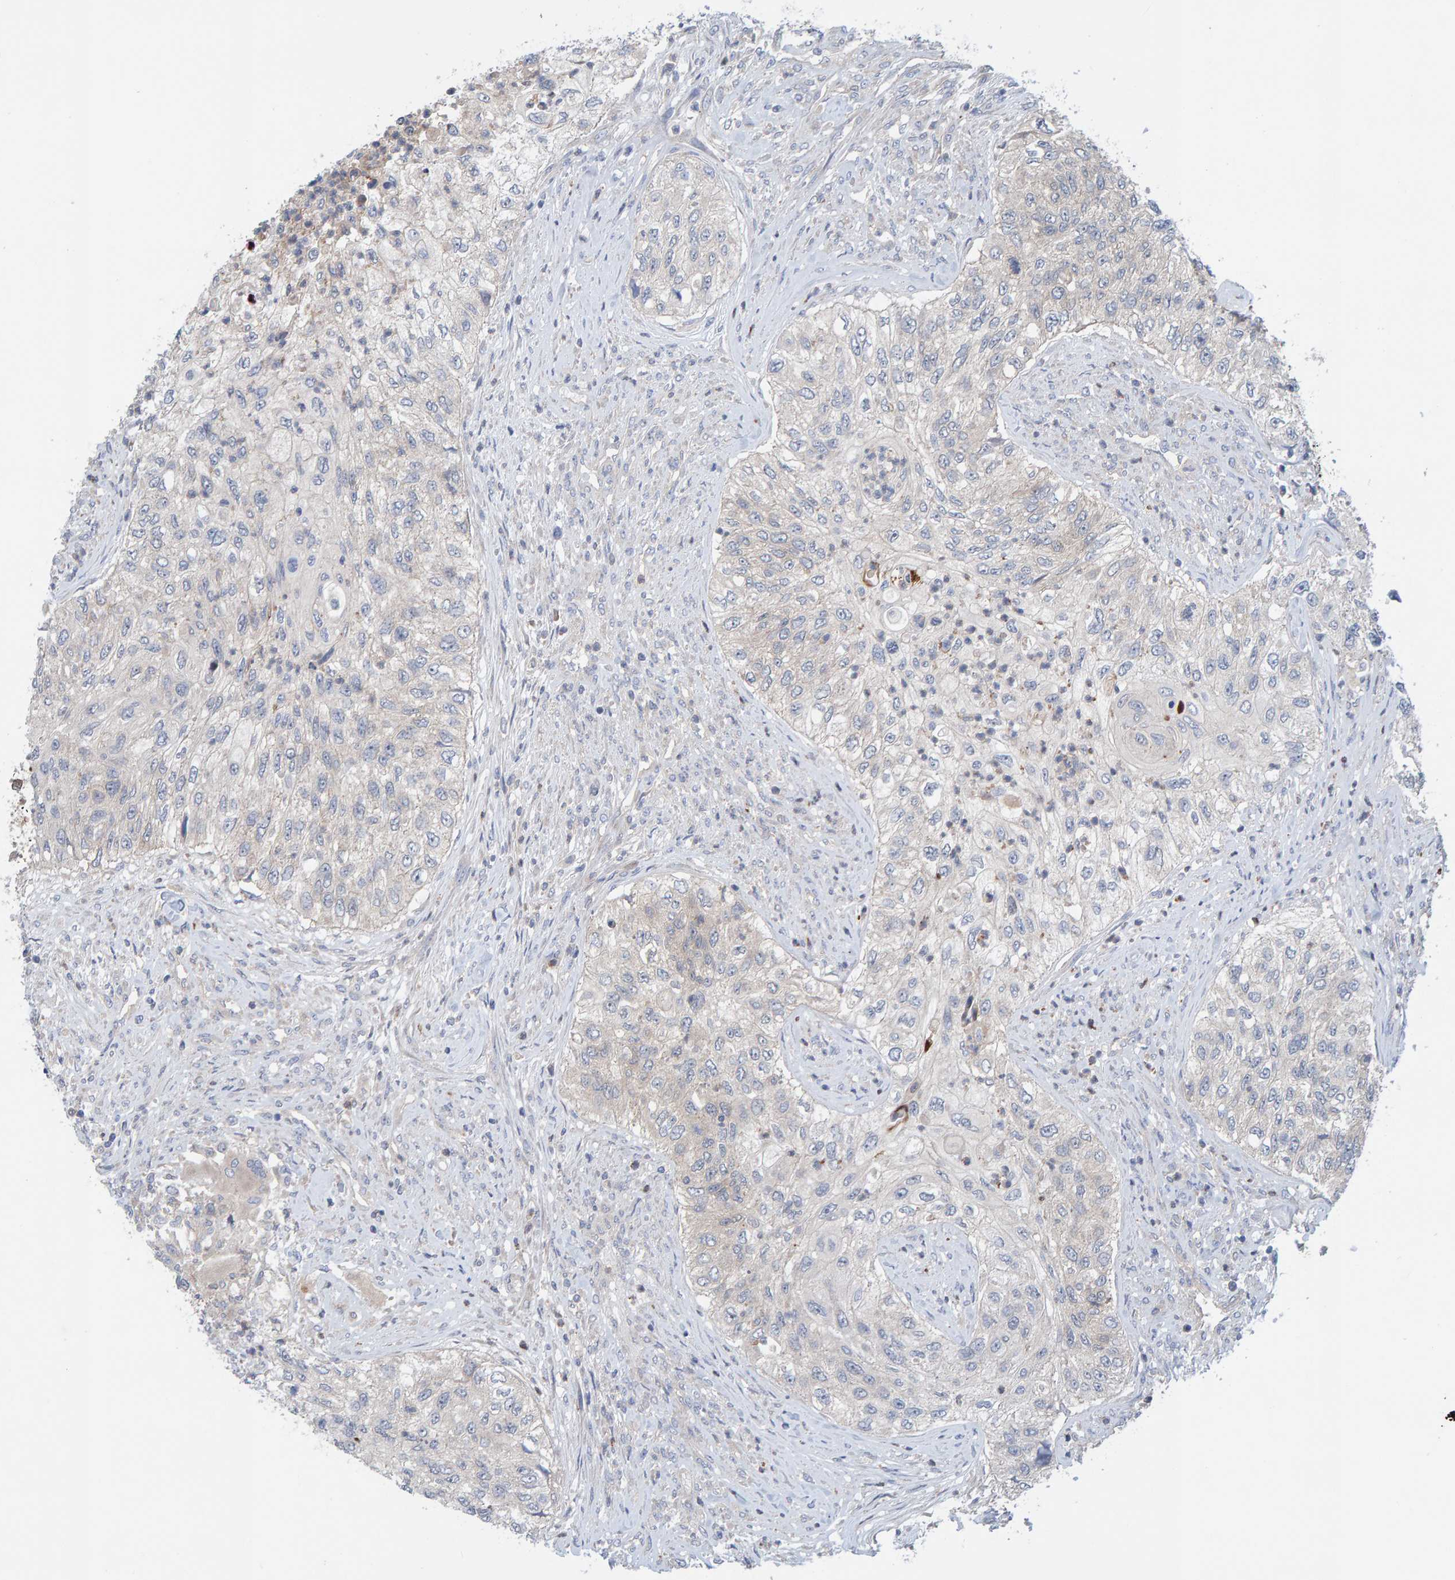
{"staining": {"intensity": "negative", "quantity": "none", "location": "none"}, "tissue": "urothelial cancer", "cell_type": "Tumor cells", "image_type": "cancer", "snomed": [{"axis": "morphology", "description": "Urothelial carcinoma, High grade"}, {"axis": "topography", "description": "Urinary bladder"}], "caption": "DAB (3,3'-diaminobenzidine) immunohistochemical staining of human urothelial carcinoma (high-grade) shows no significant expression in tumor cells.", "gene": "TATDN1", "patient": {"sex": "female", "age": 60}}